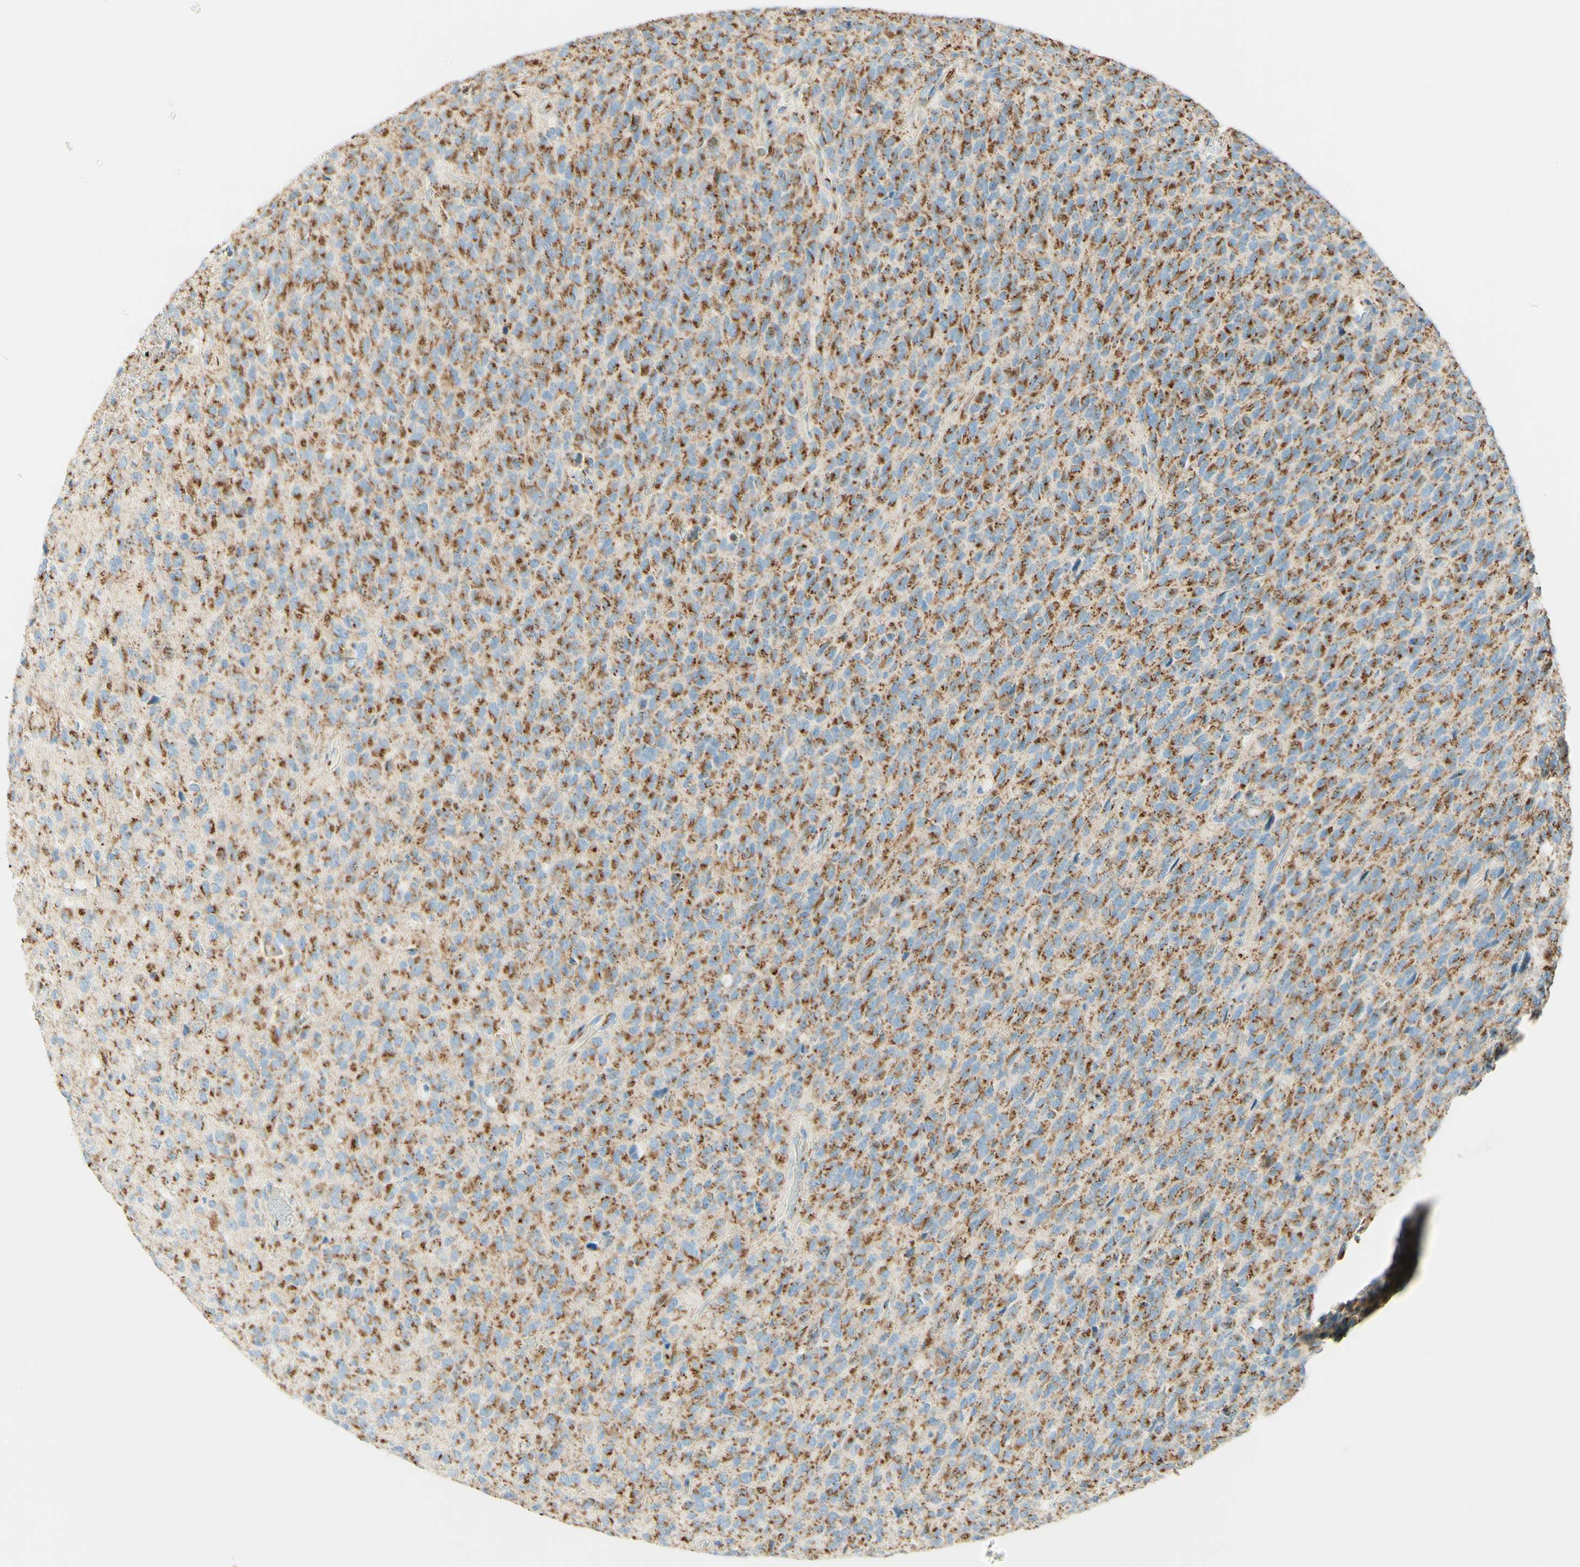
{"staining": {"intensity": "strong", "quantity": ">75%", "location": "cytoplasmic/membranous"}, "tissue": "glioma", "cell_type": "Tumor cells", "image_type": "cancer", "snomed": [{"axis": "morphology", "description": "Glioma, malignant, High grade"}, {"axis": "topography", "description": "pancreas cauda"}], "caption": "An image showing strong cytoplasmic/membranous staining in approximately >75% of tumor cells in glioma, as visualized by brown immunohistochemical staining.", "gene": "GOLGB1", "patient": {"sex": "male", "age": 60}}